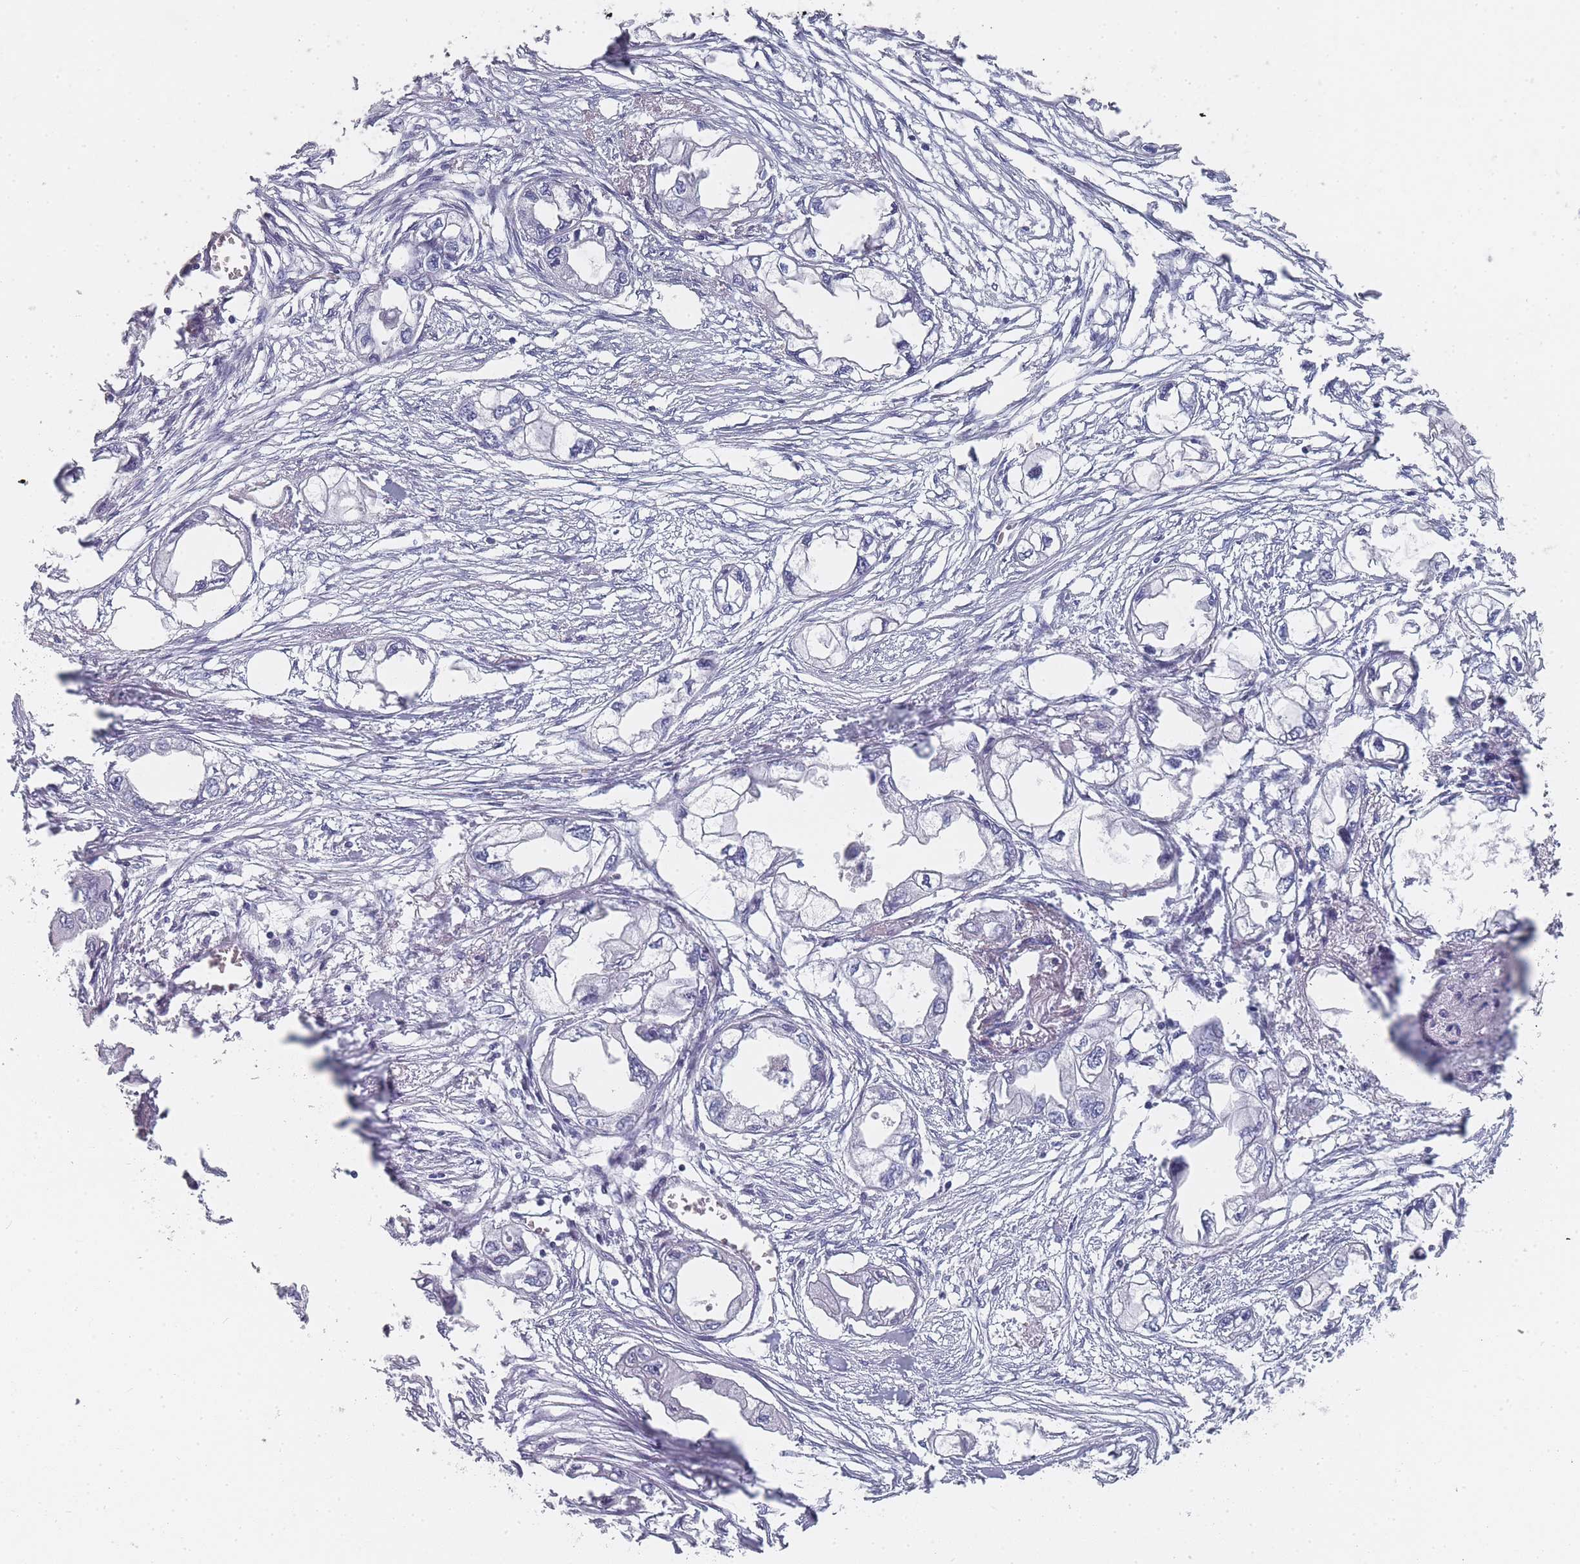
{"staining": {"intensity": "negative", "quantity": "none", "location": "none"}, "tissue": "endometrial cancer", "cell_type": "Tumor cells", "image_type": "cancer", "snomed": [{"axis": "morphology", "description": "Adenocarcinoma, NOS"}, {"axis": "morphology", "description": "Adenocarcinoma, metastatic, NOS"}, {"axis": "topography", "description": "Adipose tissue"}, {"axis": "topography", "description": "Endometrium"}], "caption": "Immunohistochemical staining of human metastatic adenocarcinoma (endometrial) demonstrates no significant positivity in tumor cells.", "gene": "SLC35E4", "patient": {"sex": "female", "age": 67}}